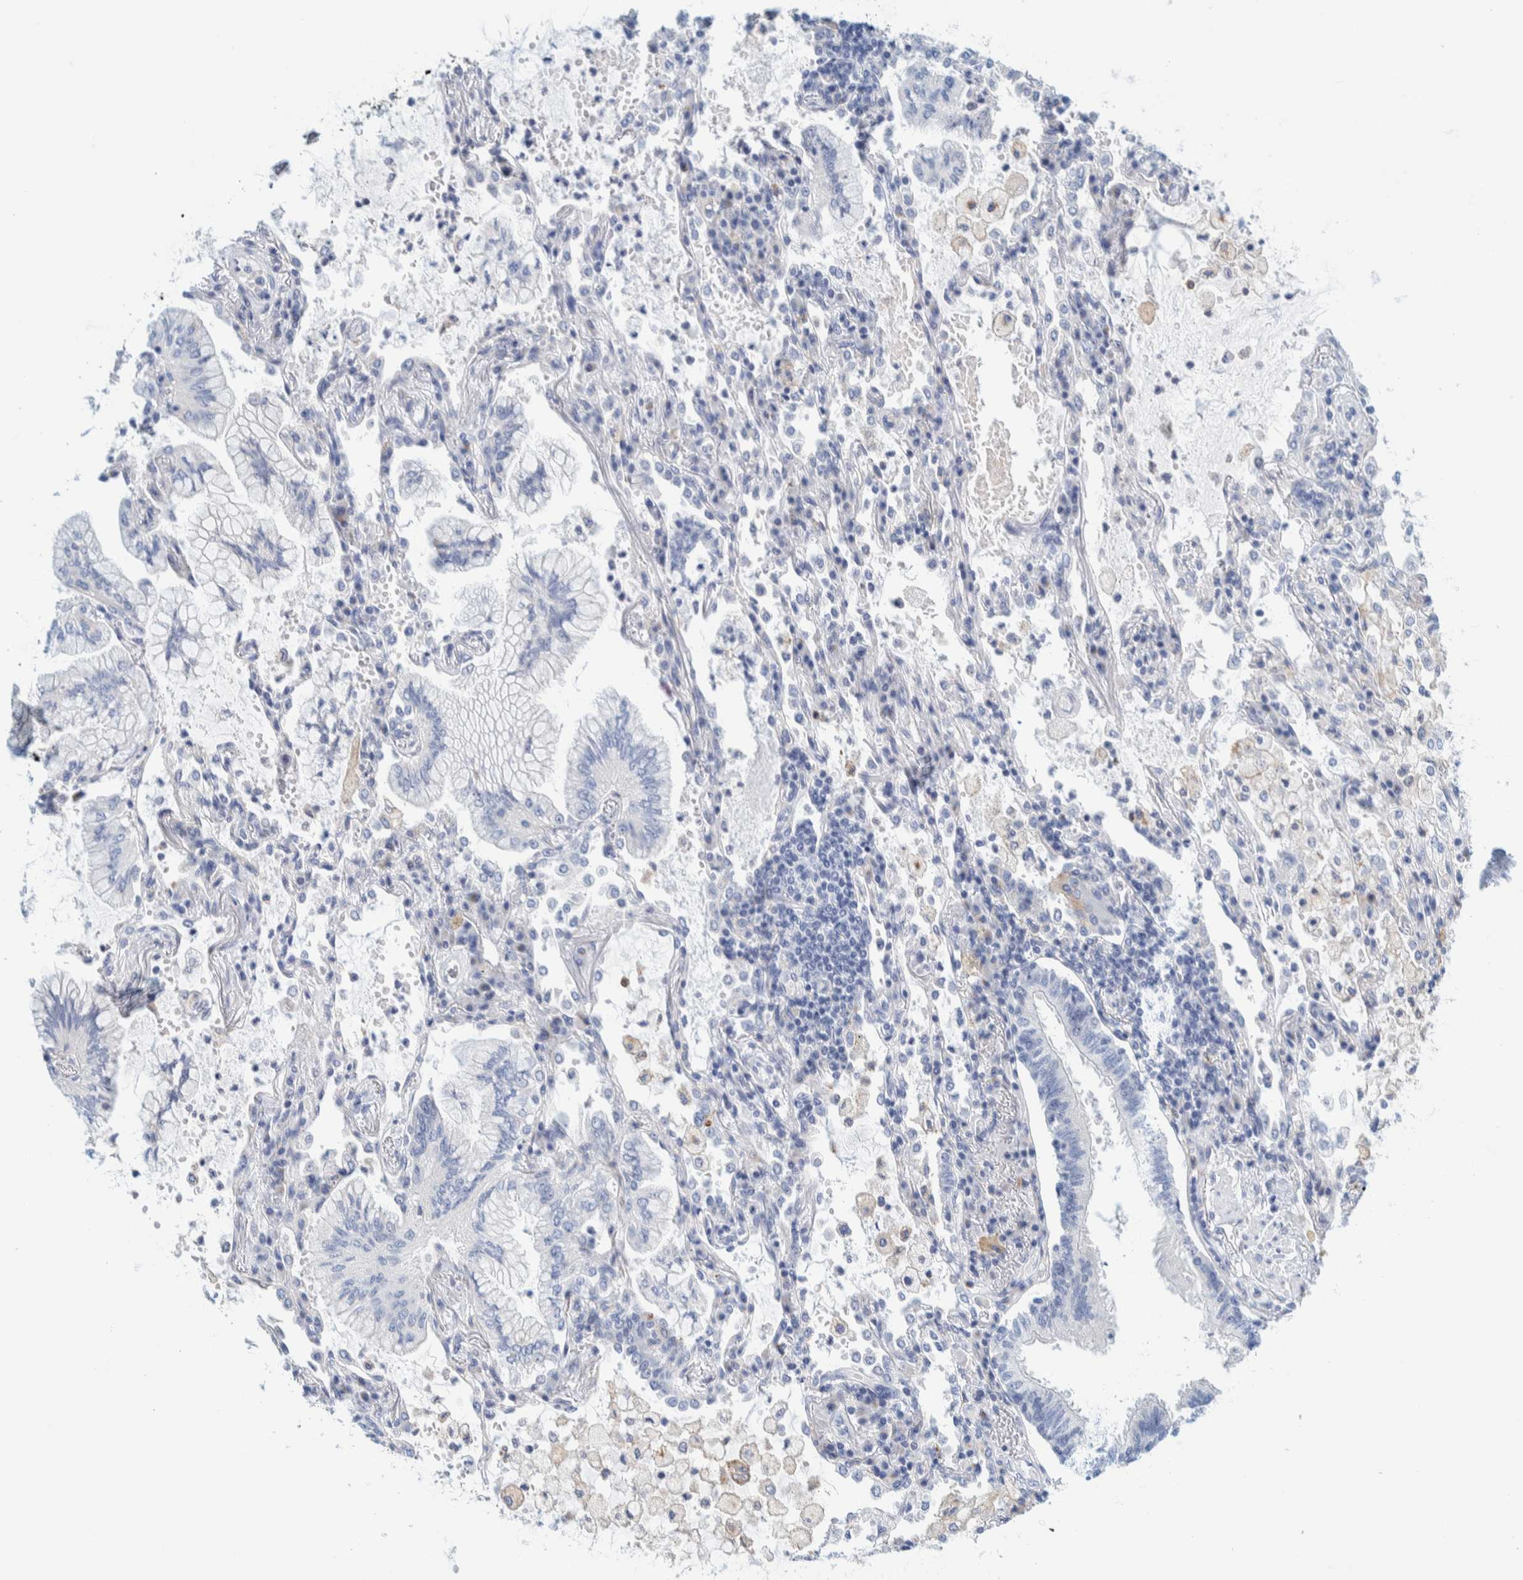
{"staining": {"intensity": "negative", "quantity": "none", "location": "none"}, "tissue": "lung cancer", "cell_type": "Tumor cells", "image_type": "cancer", "snomed": [{"axis": "morphology", "description": "Adenocarcinoma, NOS"}, {"axis": "topography", "description": "Lung"}], "caption": "A high-resolution image shows immunohistochemistry staining of adenocarcinoma (lung), which shows no significant expression in tumor cells. (DAB IHC with hematoxylin counter stain).", "gene": "MOG", "patient": {"sex": "female", "age": 70}}